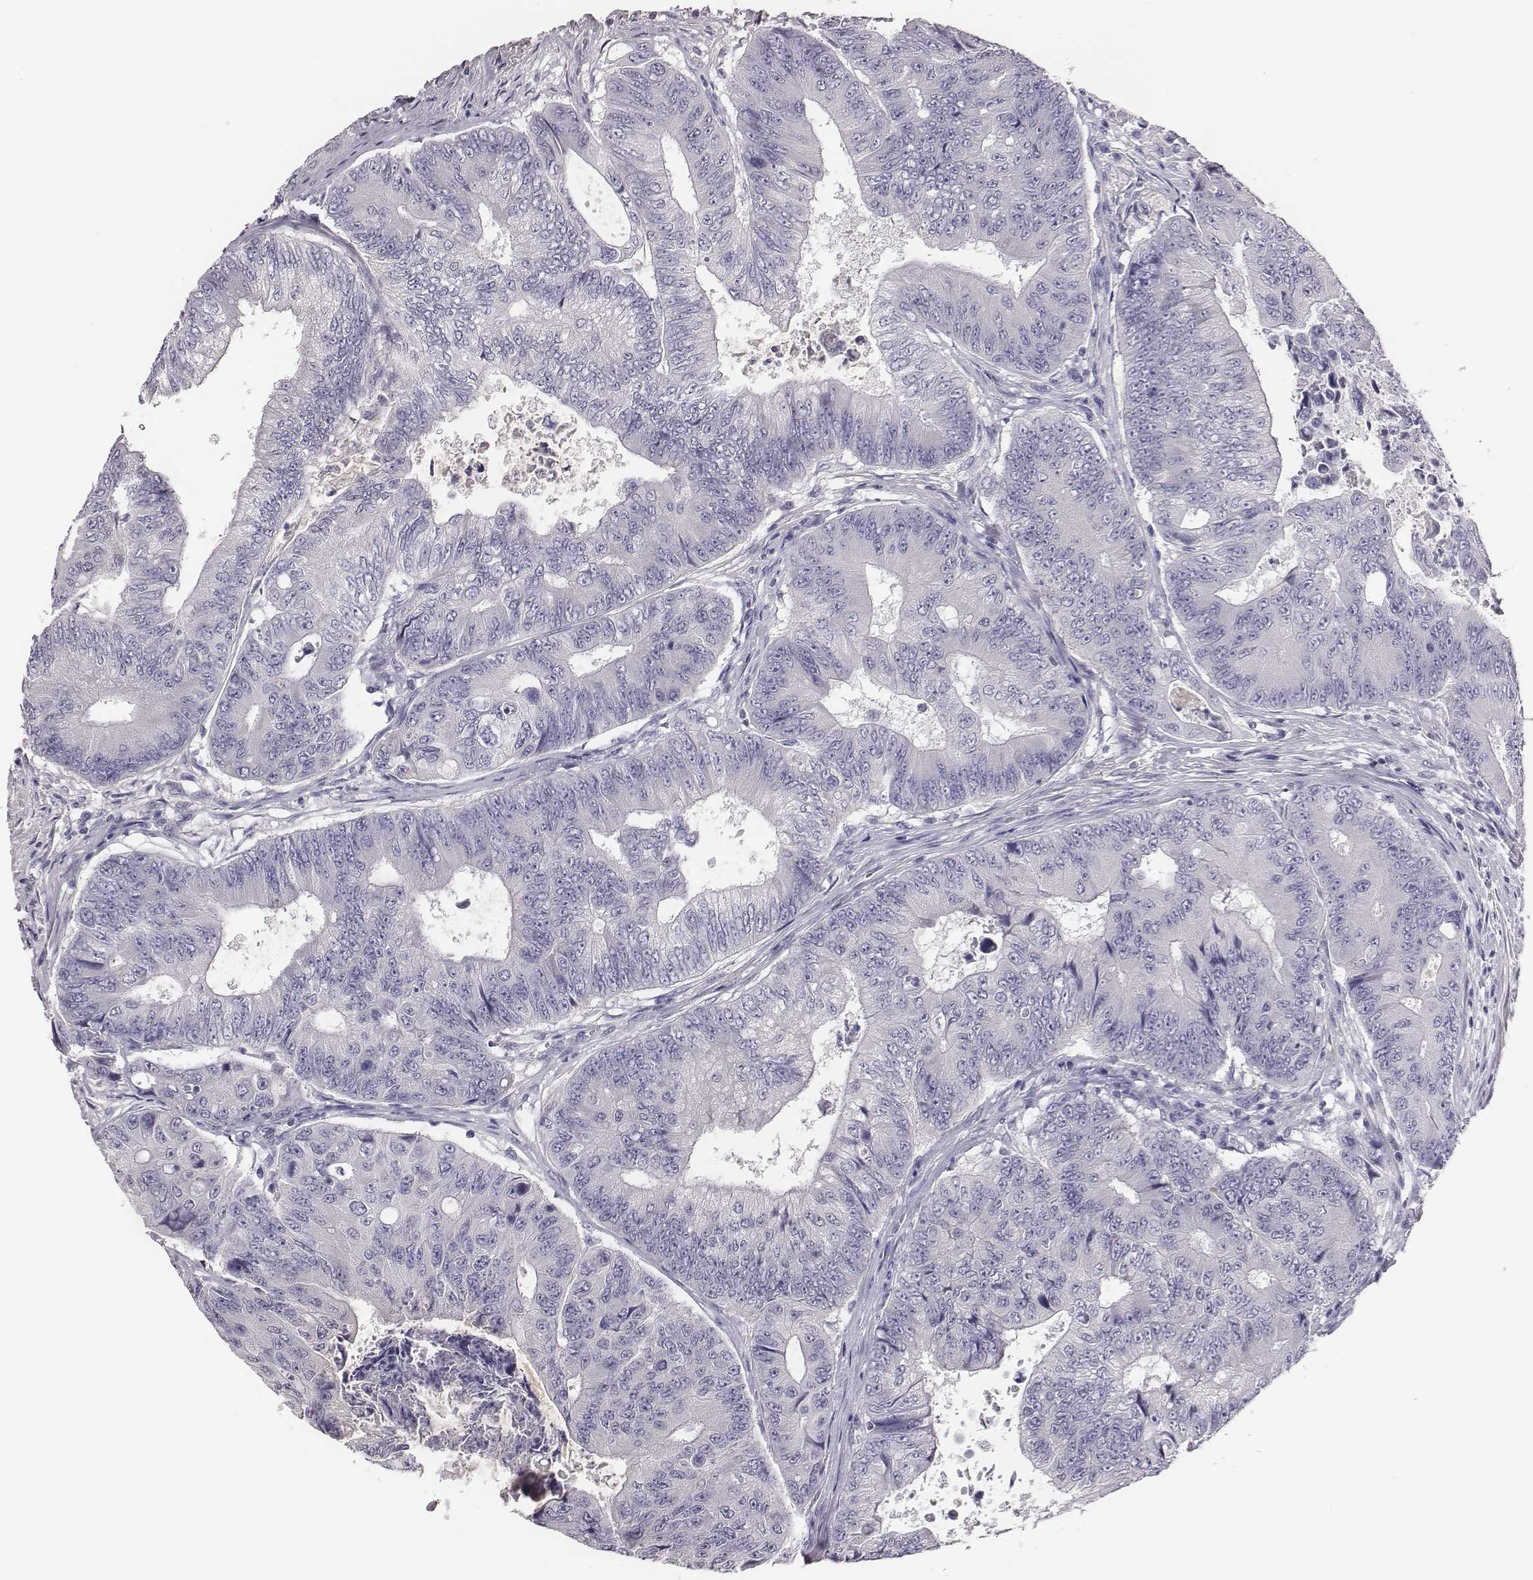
{"staining": {"intensity": "negative", "quantity": "none", "location": "none"}, "tissue": "colorectal cancer", "cell_type": "Tumor cells", "image_type": "cancer", "snomed": [{"axis": "morphology", "description": "Adenocarcinoma, NOS"}, {"axis": "topography", "description": "Colon"}], "caption": "There is no significant staining in tumor cells of colorectal cancer. The staining is performed using DAB (3,3'-diaminobenzidine) brown chromogen with nuclei counter-stained in using hematoxylin.", "gene": "EN1", "patient": {"sex": "female", "age": 48}}